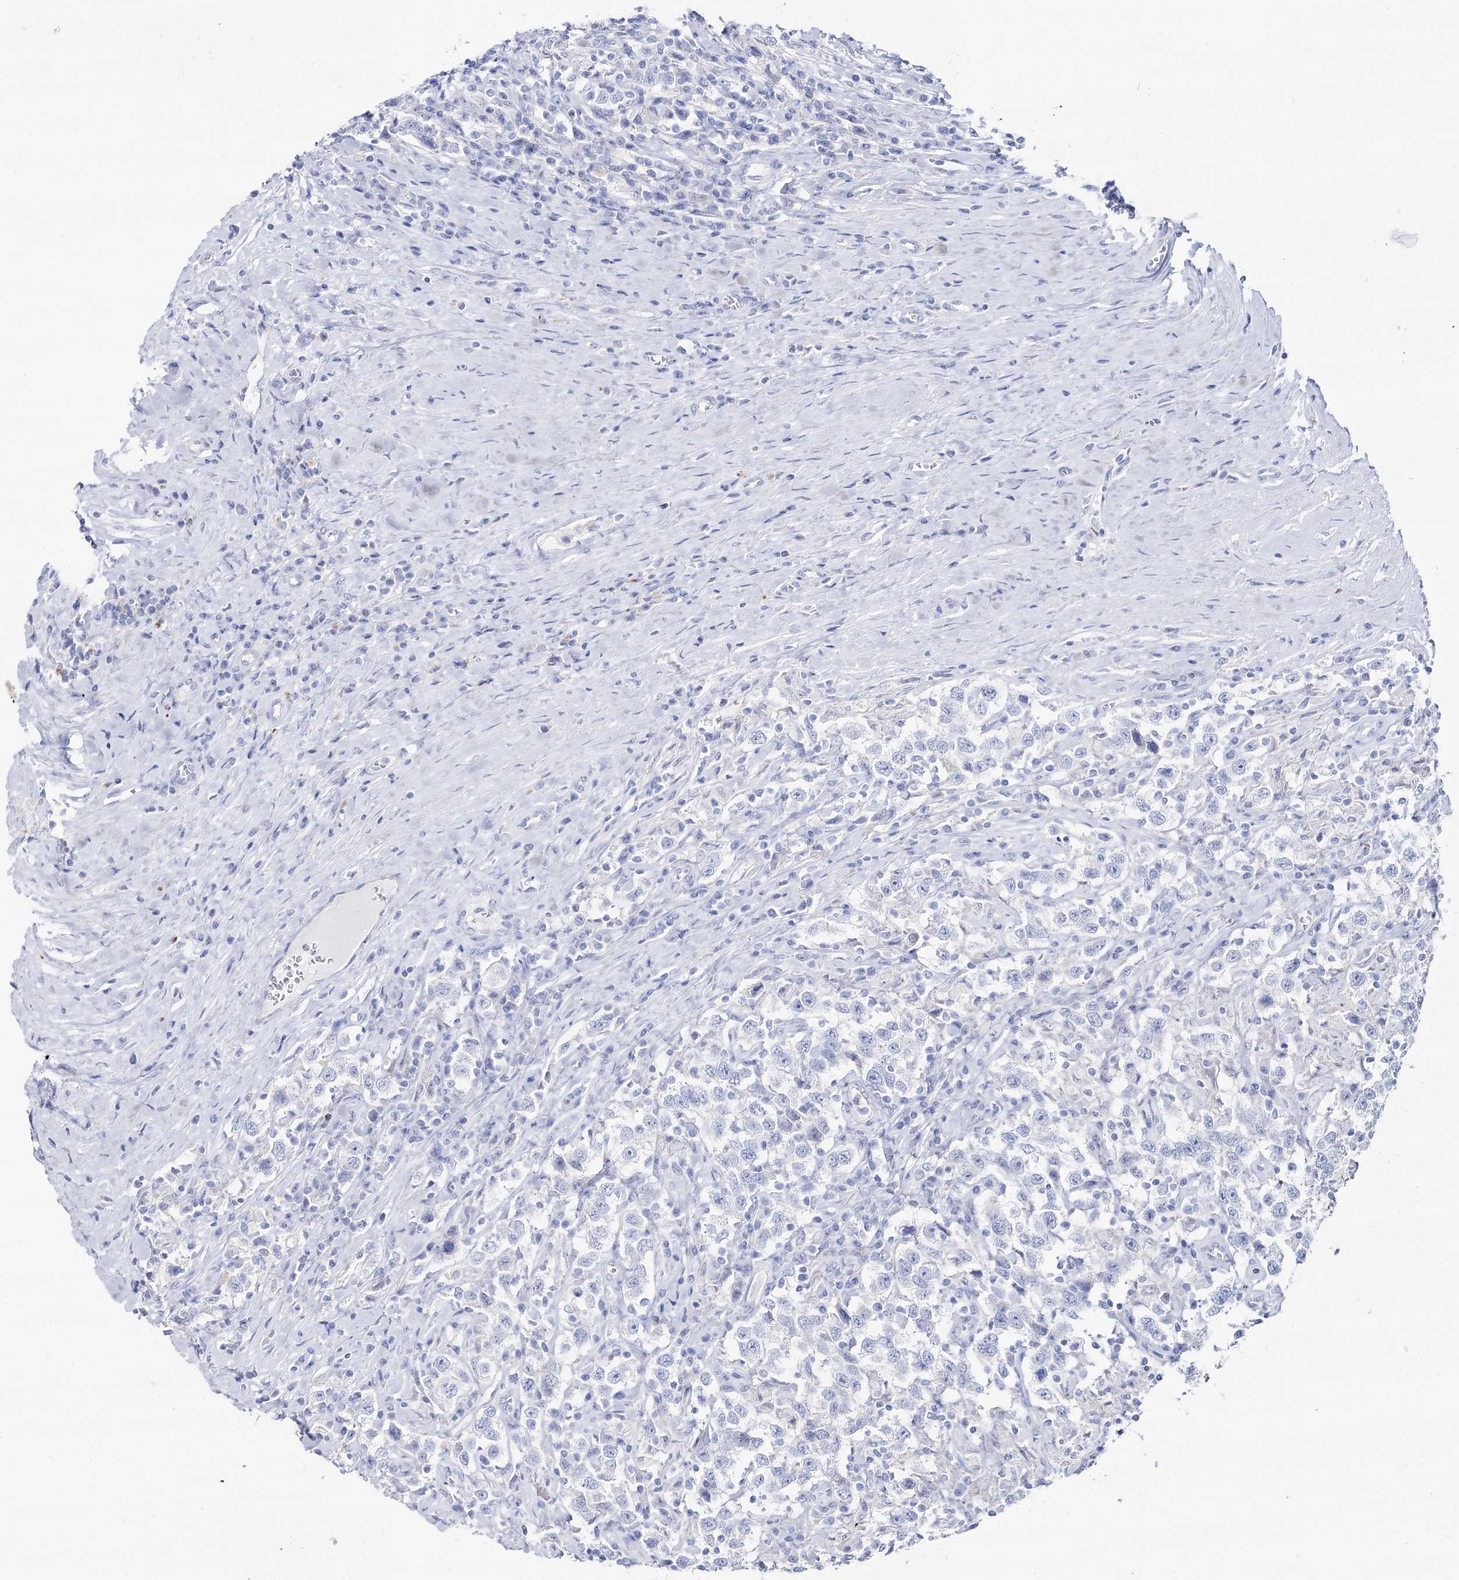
{"staining": {"intensity": "negative", "quantity": "none", "location": "none"}, "tissue": "testis cancer", "cell_type": "Tumor cells", "image_type": "cancer", "snomed": [{"axis": "morphology", "description": "Seminoma, NOS"}, {"axis": "topography", "description": "Testis"}], "caption": "This is an IHC image of human testis cancer (seminoma). There is no expression in tumor cells.", "gene": "SLC3A1", "patient": {"sex": "male", "age": 41}}